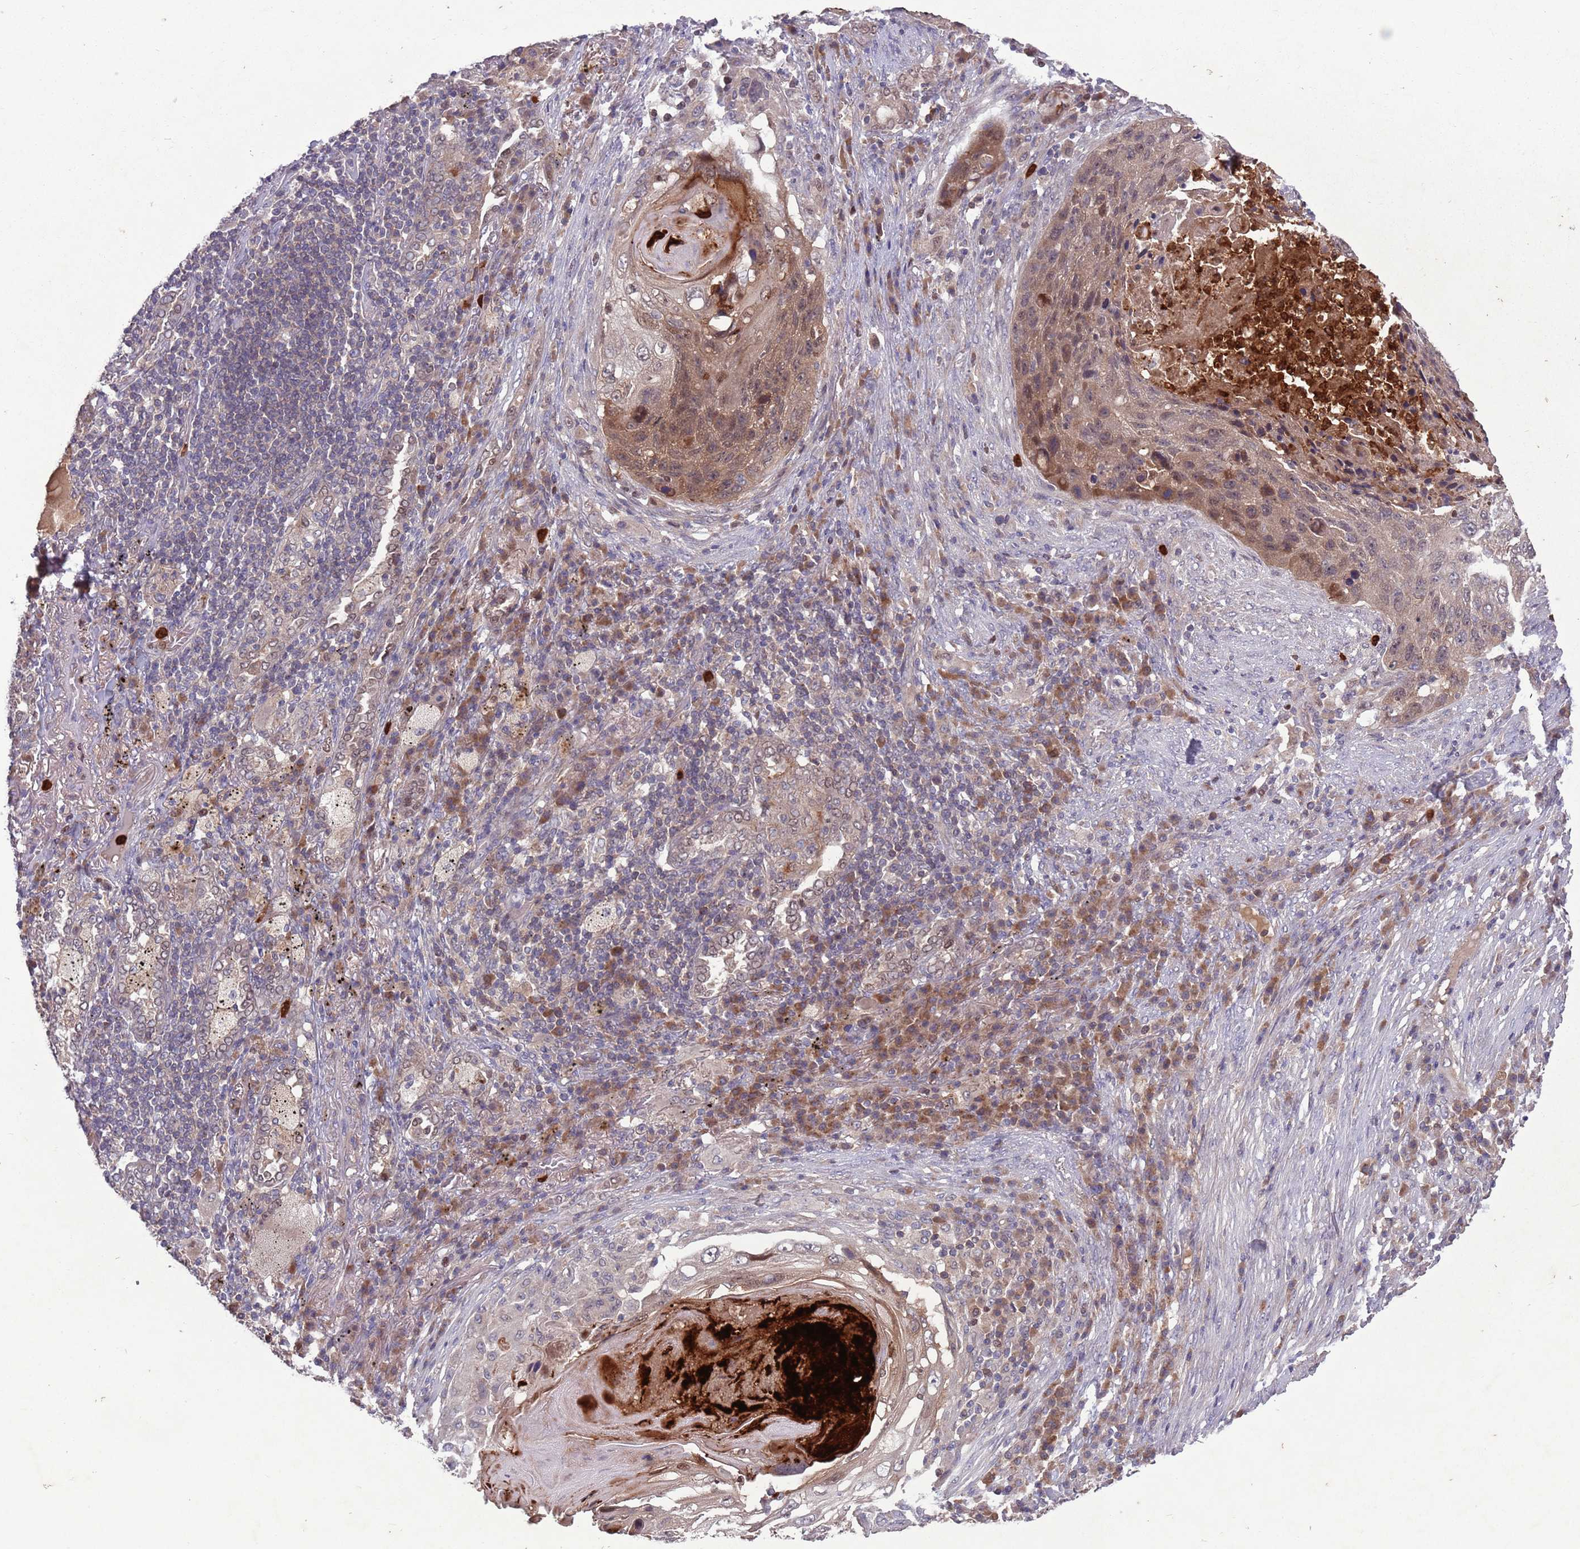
{"staining": {"intensity": "weak", "quantity": ">75%", "location": "cytoplasmic/membranous"}, "tissue": "lung cancer", "cell_type": "Tumor cells", "image_type": "cancer", "snomed": [{"axis": "morphology", "description": "Squamous cell carcinoma, NOS"}, {"axis": "topography", "description": "Lung"}], "caption": "A brown stain labels weak cytoplasmic/membranous positivity of a protein in human lung cancer (squamous cell carcinoma) tumor cells.", "gene": "TYW1", "patient": {"sex": "female", "age": 63}}